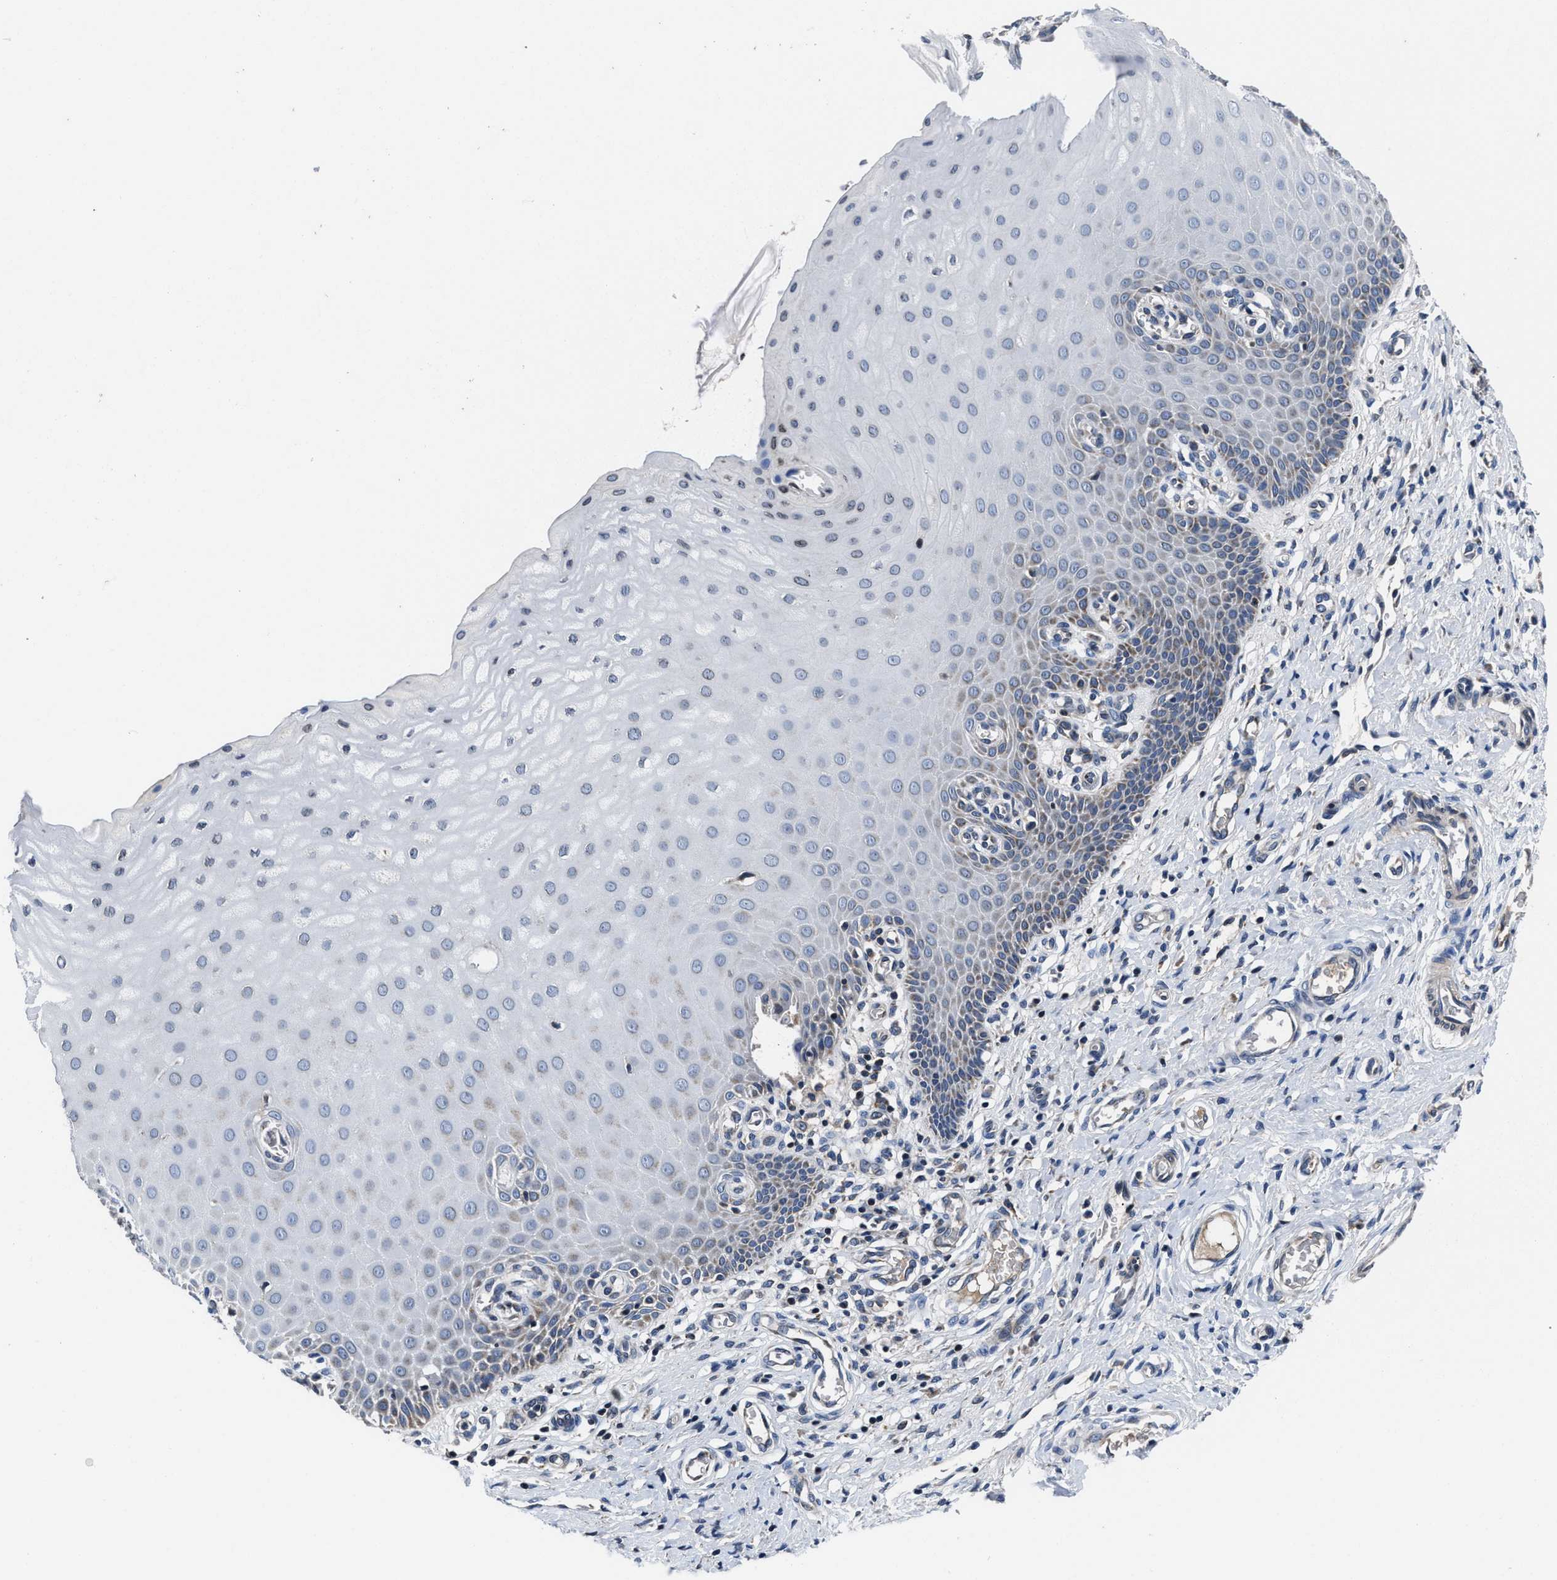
{"staining": {"intensity": "negative", "quantity": "none", "location": "none"}, "tissue": "cervix", "cell_type": "Glandular cells", "image_type": "normal", "snomed": [{"axis": "morphology", "description": "Normal tissue, NOS"}, {"axis": "topography", "description": "Cervix"}], "caption": "DAB (3,3'-diaminobenzidine) immunohistochemical staining of normal cervix reveals no significant staining in glandular cells.", "gene": "CACNA1D", "patient": {"sex": "female", "age": 55}}